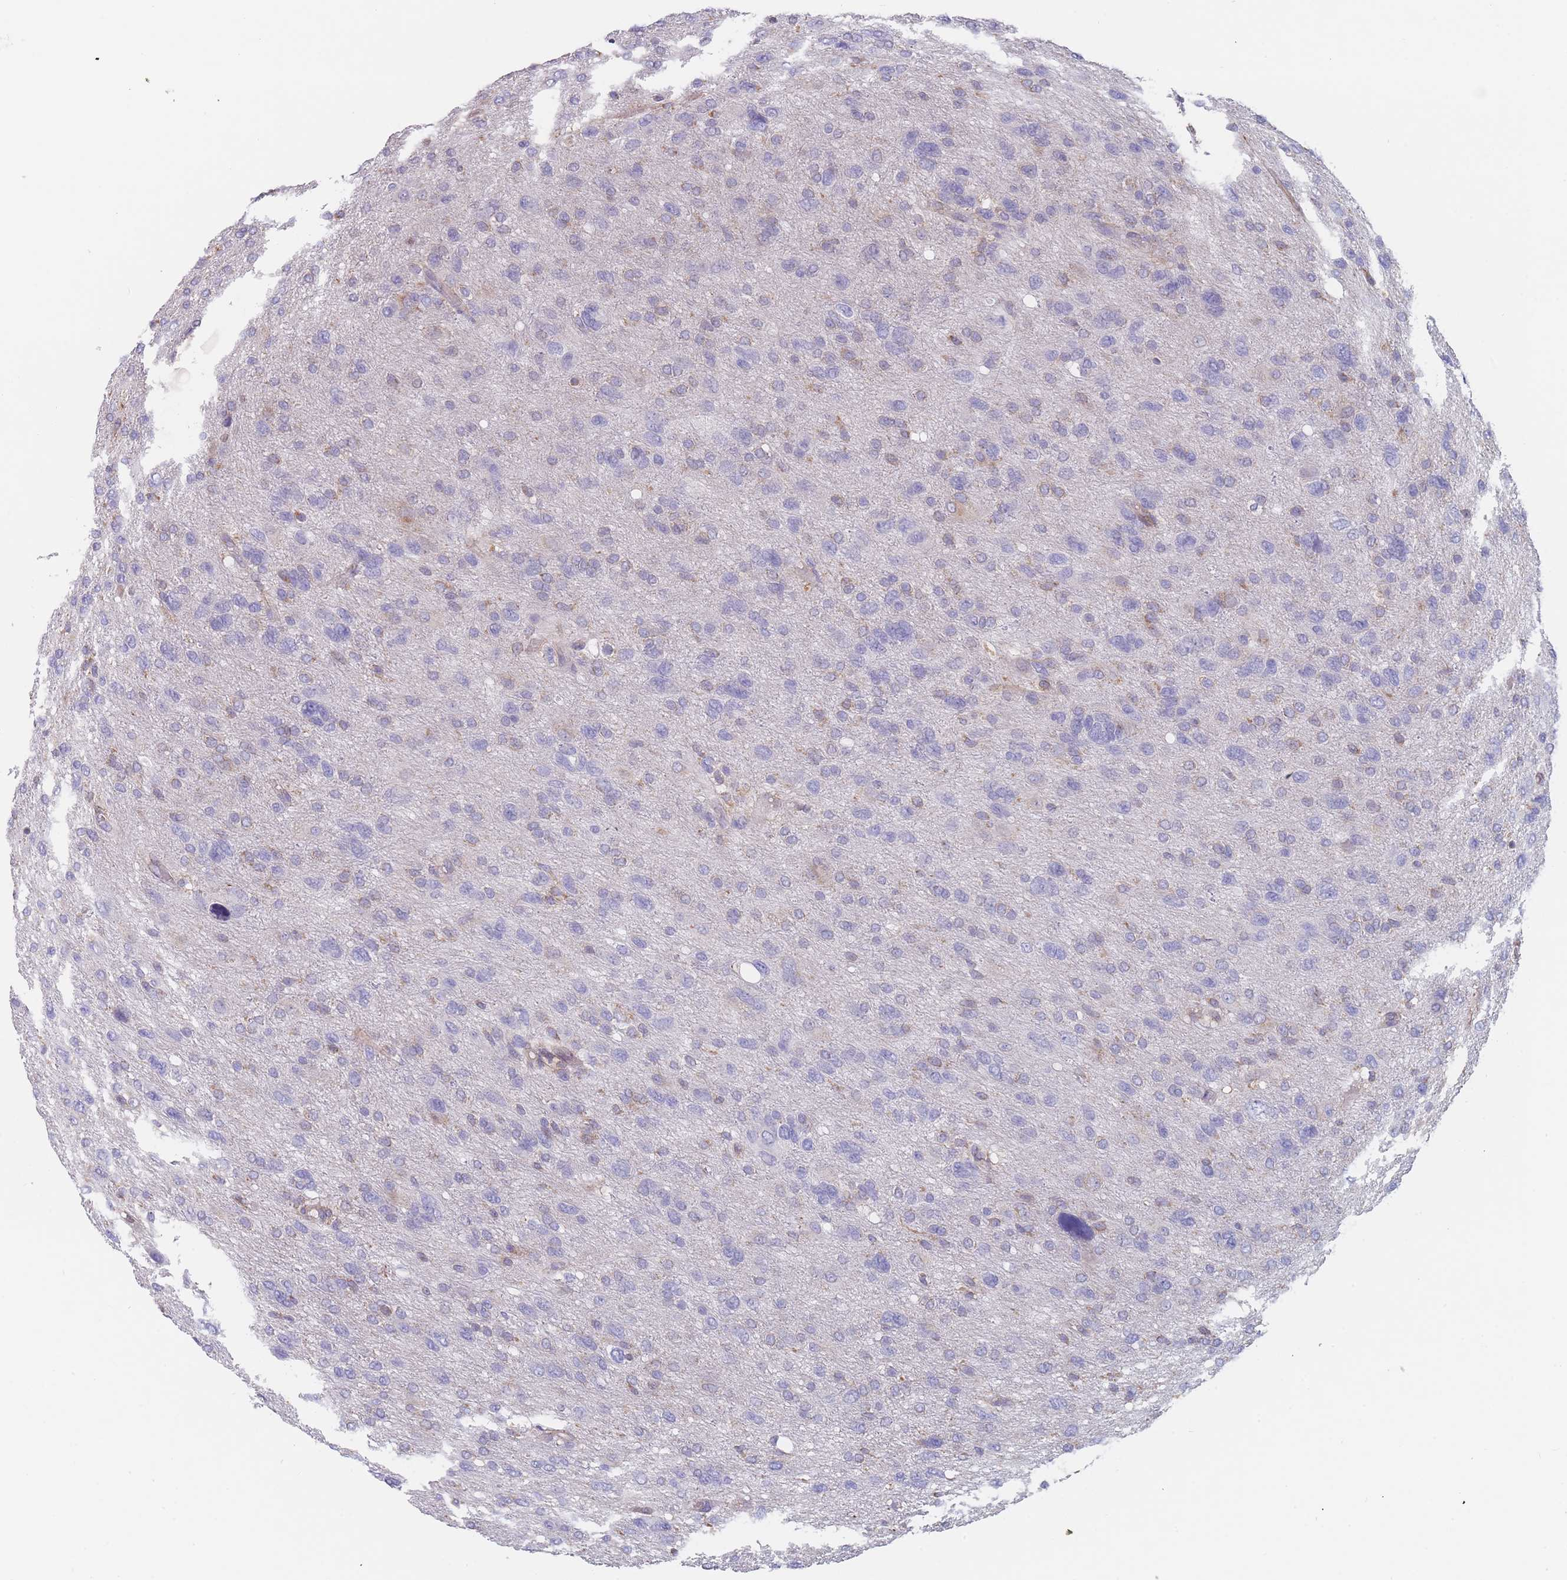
{"staining": {"intensity": "negative", "quantity": "none", "location": "none"}, "tissue": "glioma", "cell_type": "Tumor cells", "image_type": "cancer", "snomed": [{"axis": "morphology", "description": "Glioma, malignant, High grade"}, {"axis": "topography", "description": "Brain"}], "caption": "DAB immunohistochemical staining of human malignant high-grade glioma exhibits no significant positivity in tumor cells.", "gene": "OR7C2", "patient": {"sex": "female", "age": 59}}